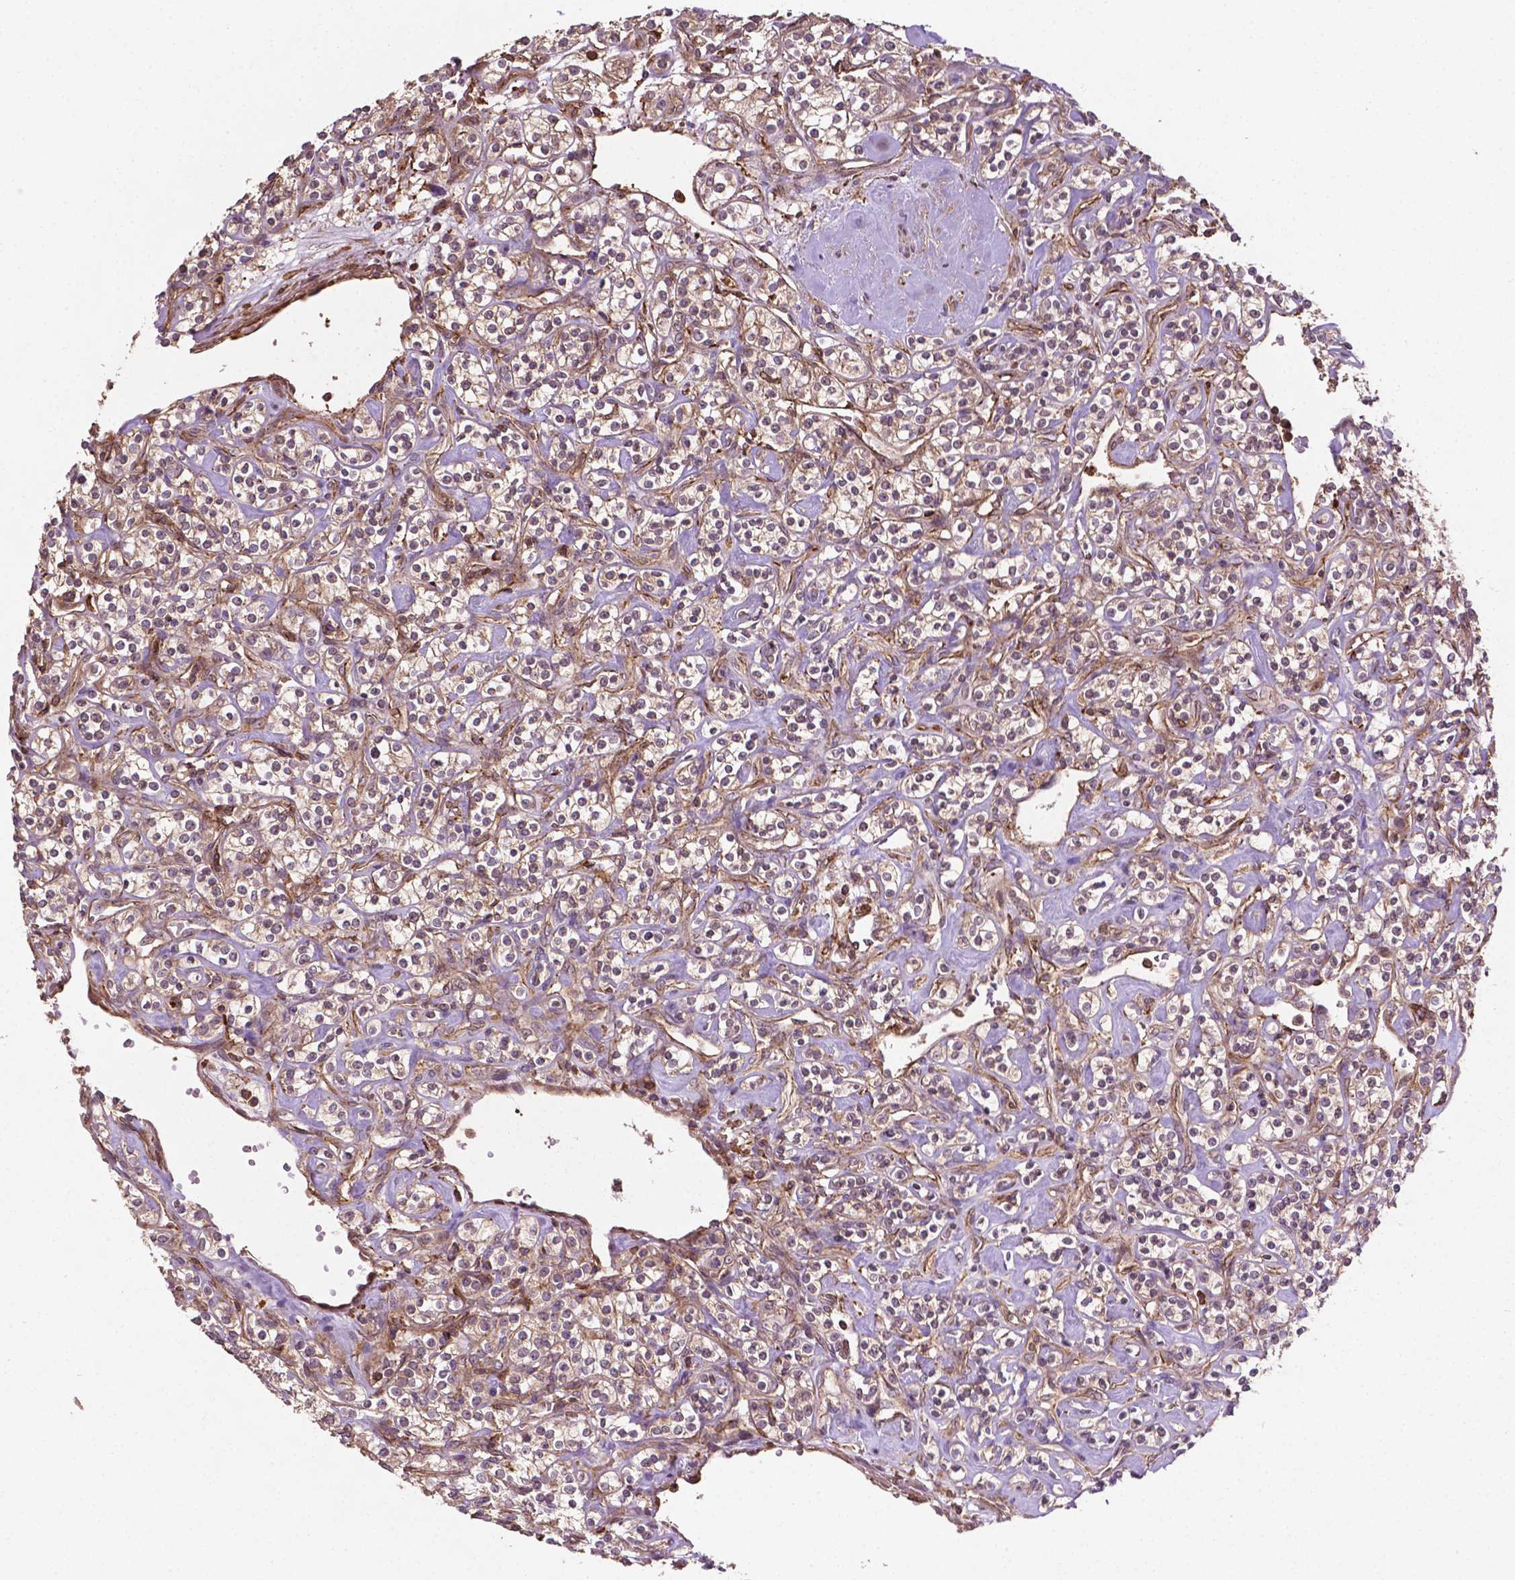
{"staining": {"intensity": "weak", "quantity": ">75%", "location": "cytoplasmic/membranous"}, "tissue": "renal cancer", "cell_type": "Tumor cells", "image_type": "cancer", "snomed": [{"axis": "morphology", "description": "Adenocarcinoma, NOS"}, {"axis": "topography", "description": "Kidney"}], "caption": "A brown stain shows weak cytoplasmic/membranous expression of a protein in renal adenocarcinoma tumor cells.", "gene": "ZMYND19", "patient": {"sex": "male", "age": 77}}